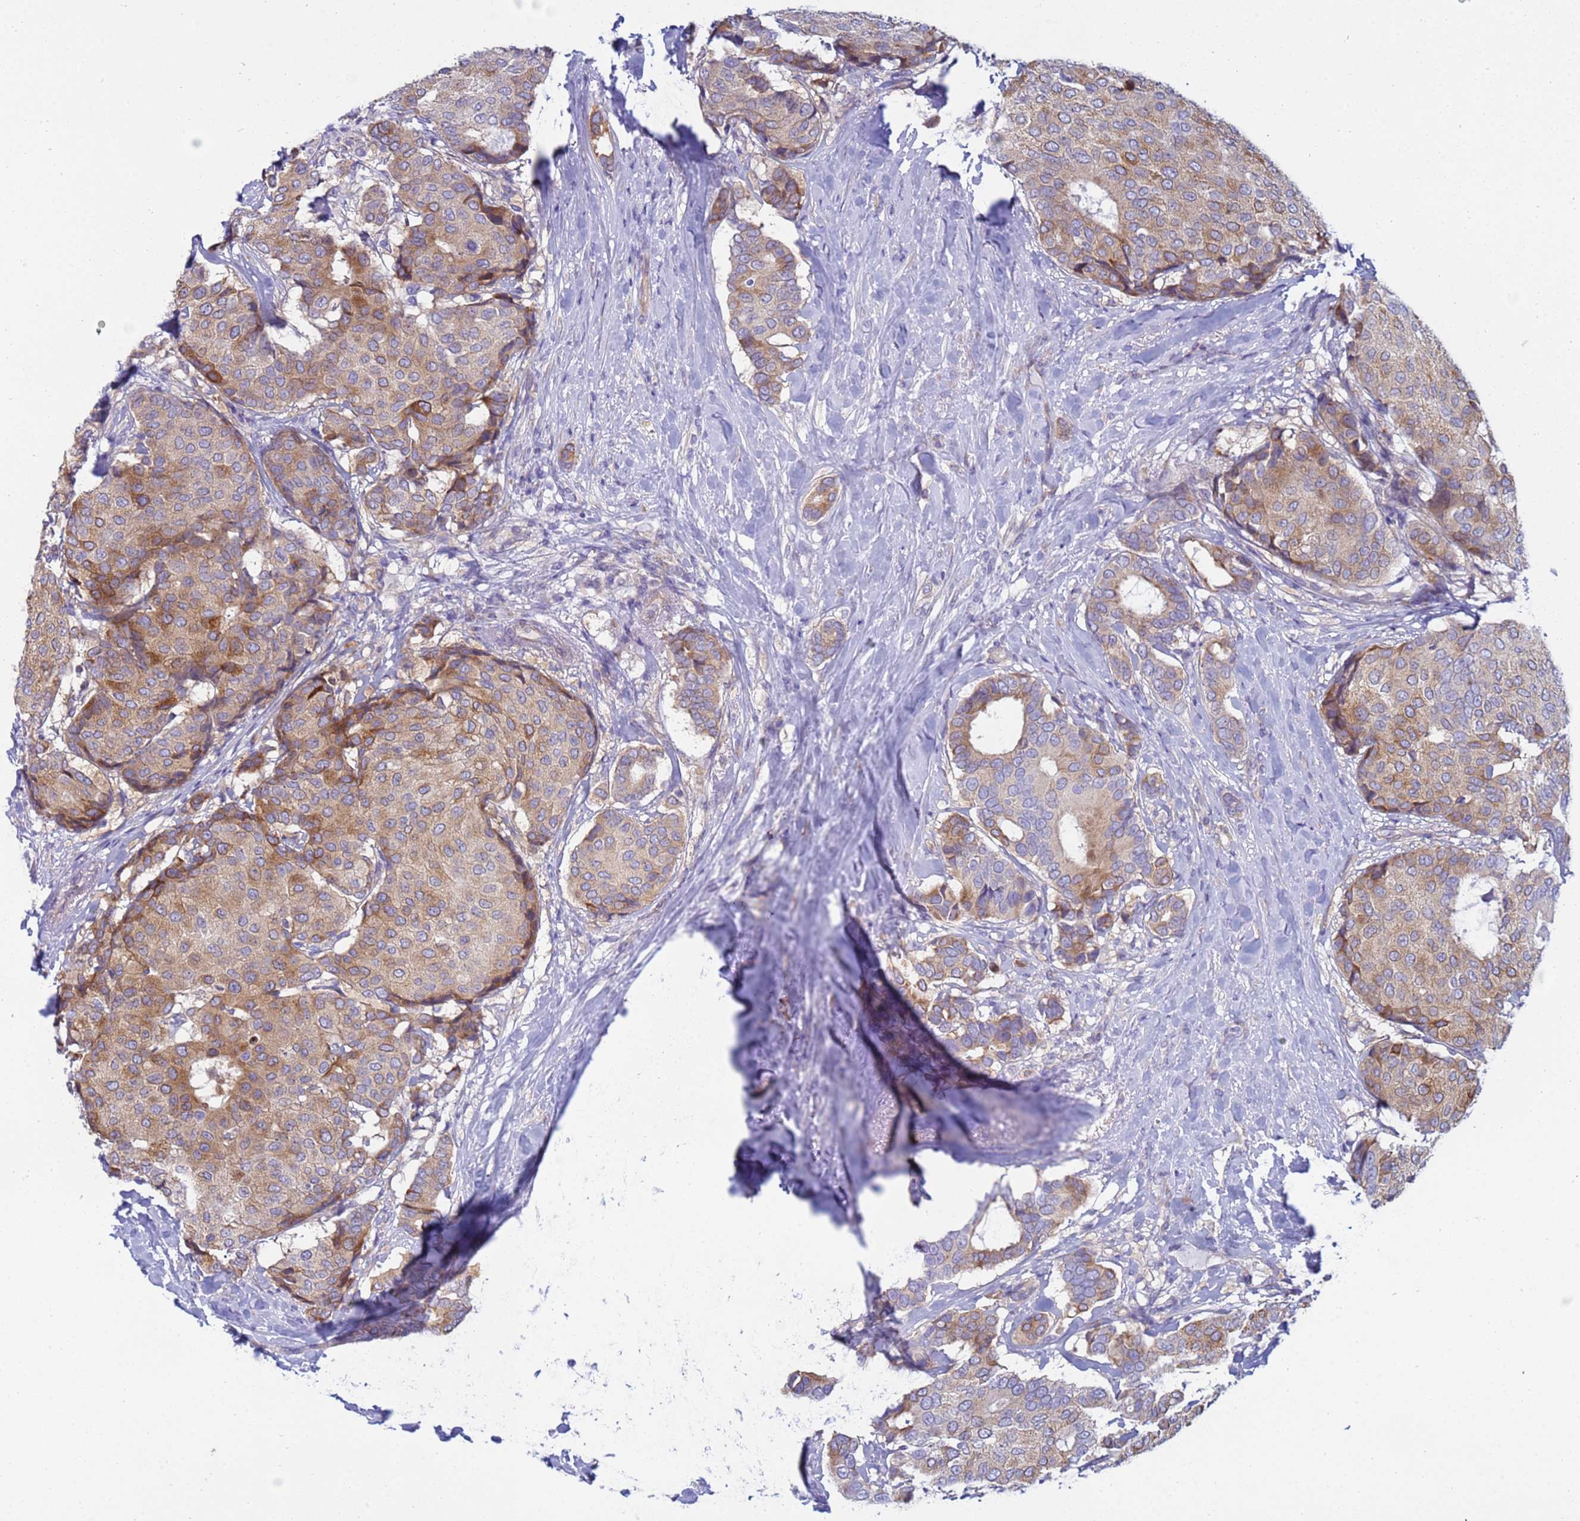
{"staining": {"intensity": "moderate", "quantity": "25%-75%", "location": "cytoplasmic/membranous"}, "tissue": "breast cancer", "cell_type": "Tumor cells", "image_type": "cancer", "snomed": [{"axis": "morphology", "description": "Duct carcinoma"}, {"axis": "topography", "description": "Breast"}], "caption": "The immunohistochemical stain shows moderate cytoplasmic/membranous expression in tumor cells of breast intraductal carcinoma tissue.", "gene": "TRPC6", "patient": {"sex": "female", "age": 75}}